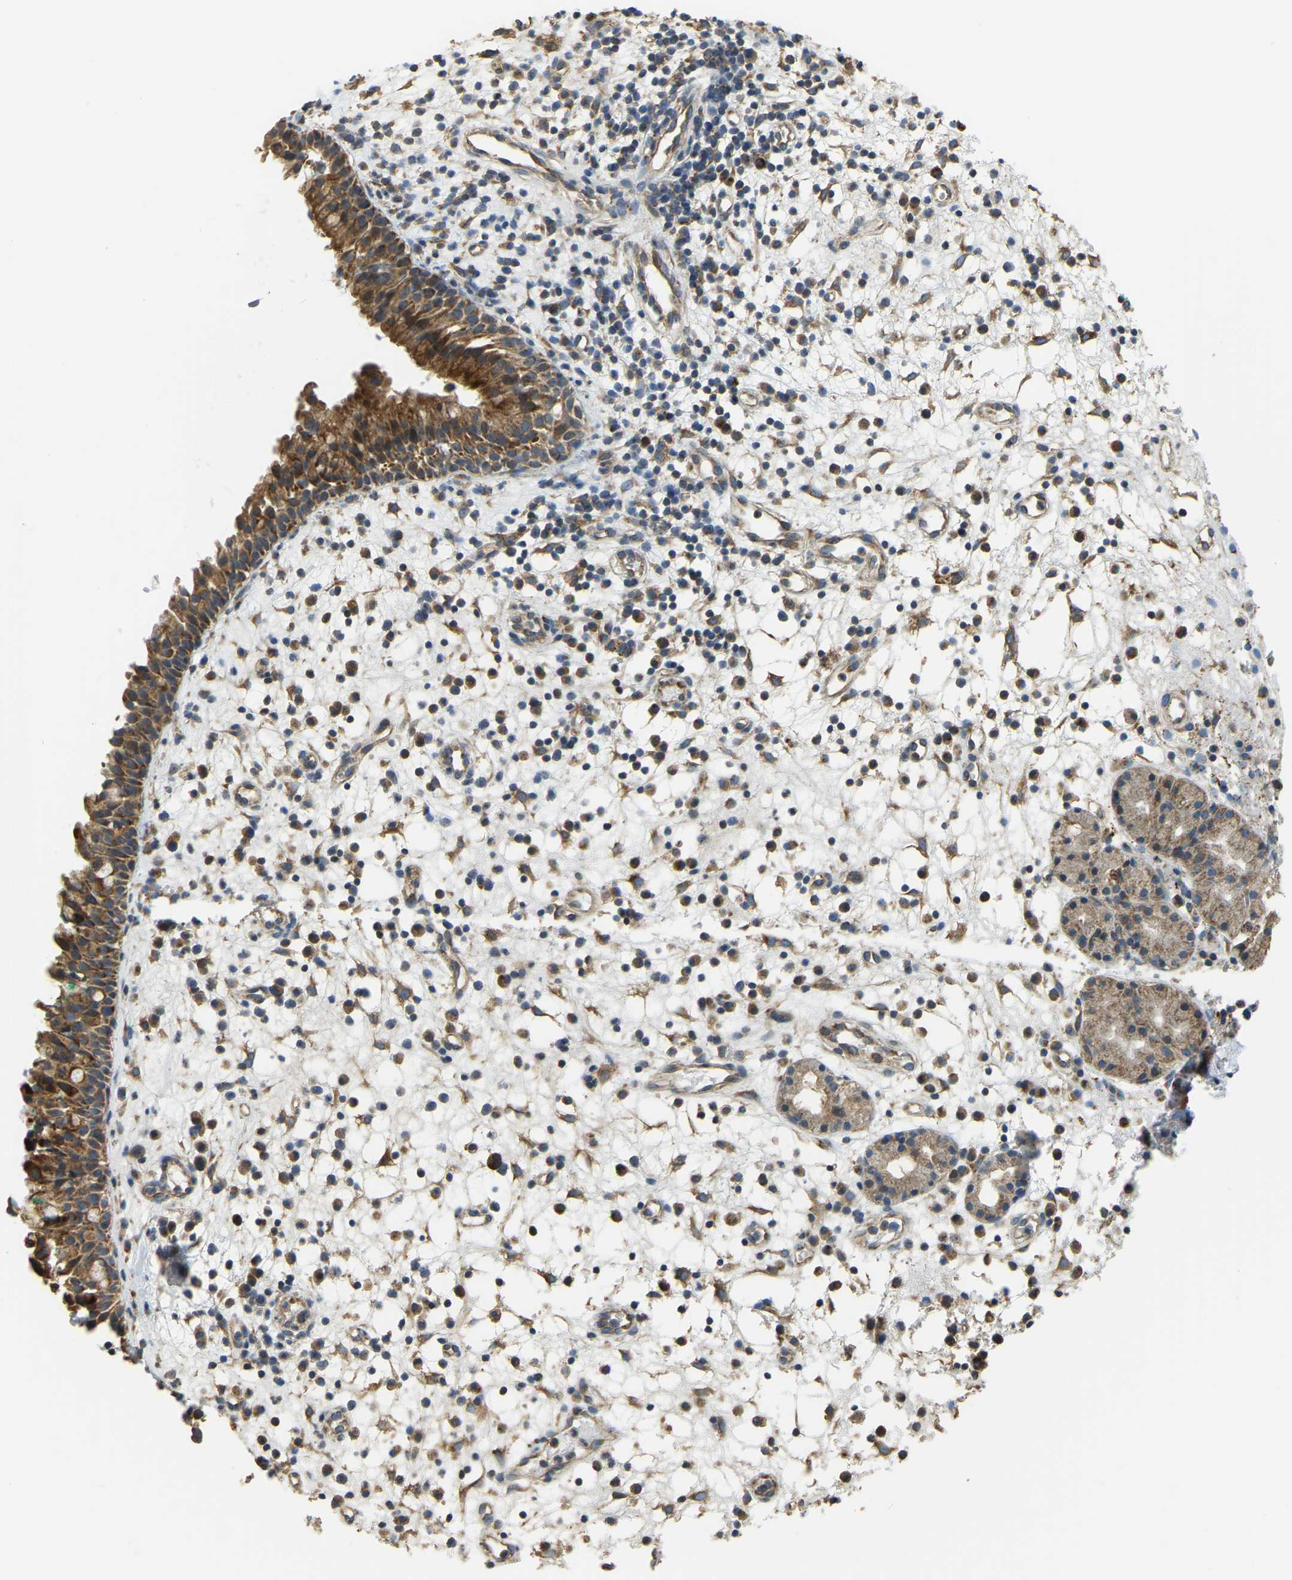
{"staining": {"intensity": "moderate", "quantity": ">75%", "location": "cytoplasmic/membranous"}, "tissue": "nasopharynx", "cell_type": "Respiratory epithelial cells", "image_type": "normal", "snomed": [{"axis": "morphology", "description": "Normal tissue, NOS"}, {"axis": "morphology", "description": "Basal cell carcinoma"}, {"axis": "topography", "description": "Cartilage tissue"}, {"axis": "topography", "description": "Nasopharynx"}, {"axis": "topography", "description": "Oral tissue"}], "caption": "This histopathology image exhibits normal nasopharynx stained with IHC to label a protein in brown. The cytoplasmic/membranous of respiratory epithelial cells show moderate positivity for the protein. Nuclei are counter-stained blue.", "gene": "PSMD7", "patient": {"sex": "female", "age": 77}}